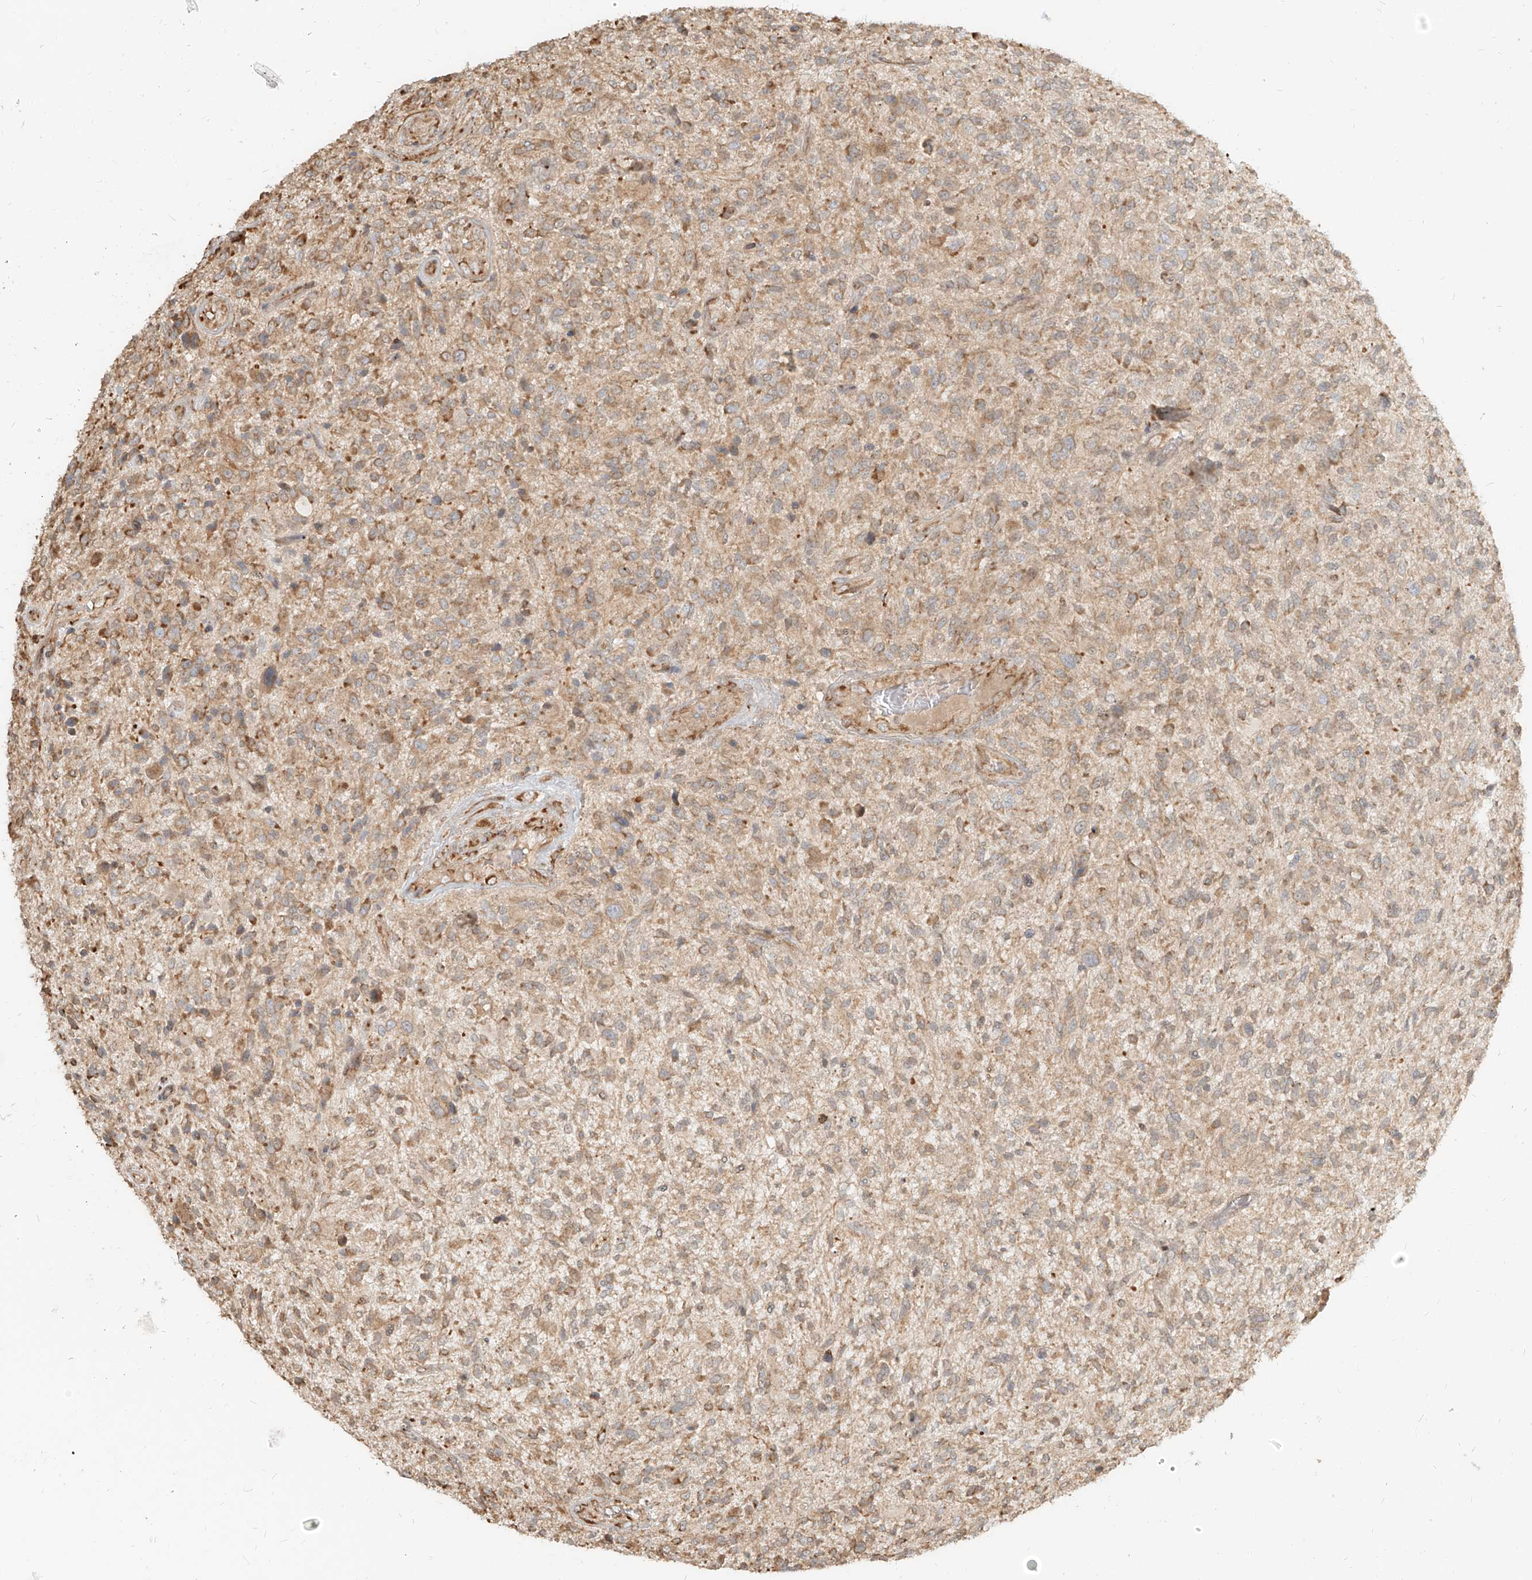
{"staining": {"intensity": "weak", "quantity": "25%-75%", "location": "cytoplasmic/membranous"}, "tissue": "glioma", "cell_type": "Tumor cells", "image_type": "cancer", "snomed": [{"axis": "morphology", "description": "Glioma, malignant, High grade"}, {"axis": "topography", "description": "Brain"}], "caption": "Immunohistochemistry (IHC) image of neoplastic tissue: high-grade glioma (malignant) stained using immunohistochemistry (IHC) reveals low levels of weak protein expression localized specifically in the cytoplasmic/membranous of tumor cells, appearing as a cytoplasmic/membranous brown color.", "gene": "UBE2K", "patient": {"sex": "male", "age": 47}}